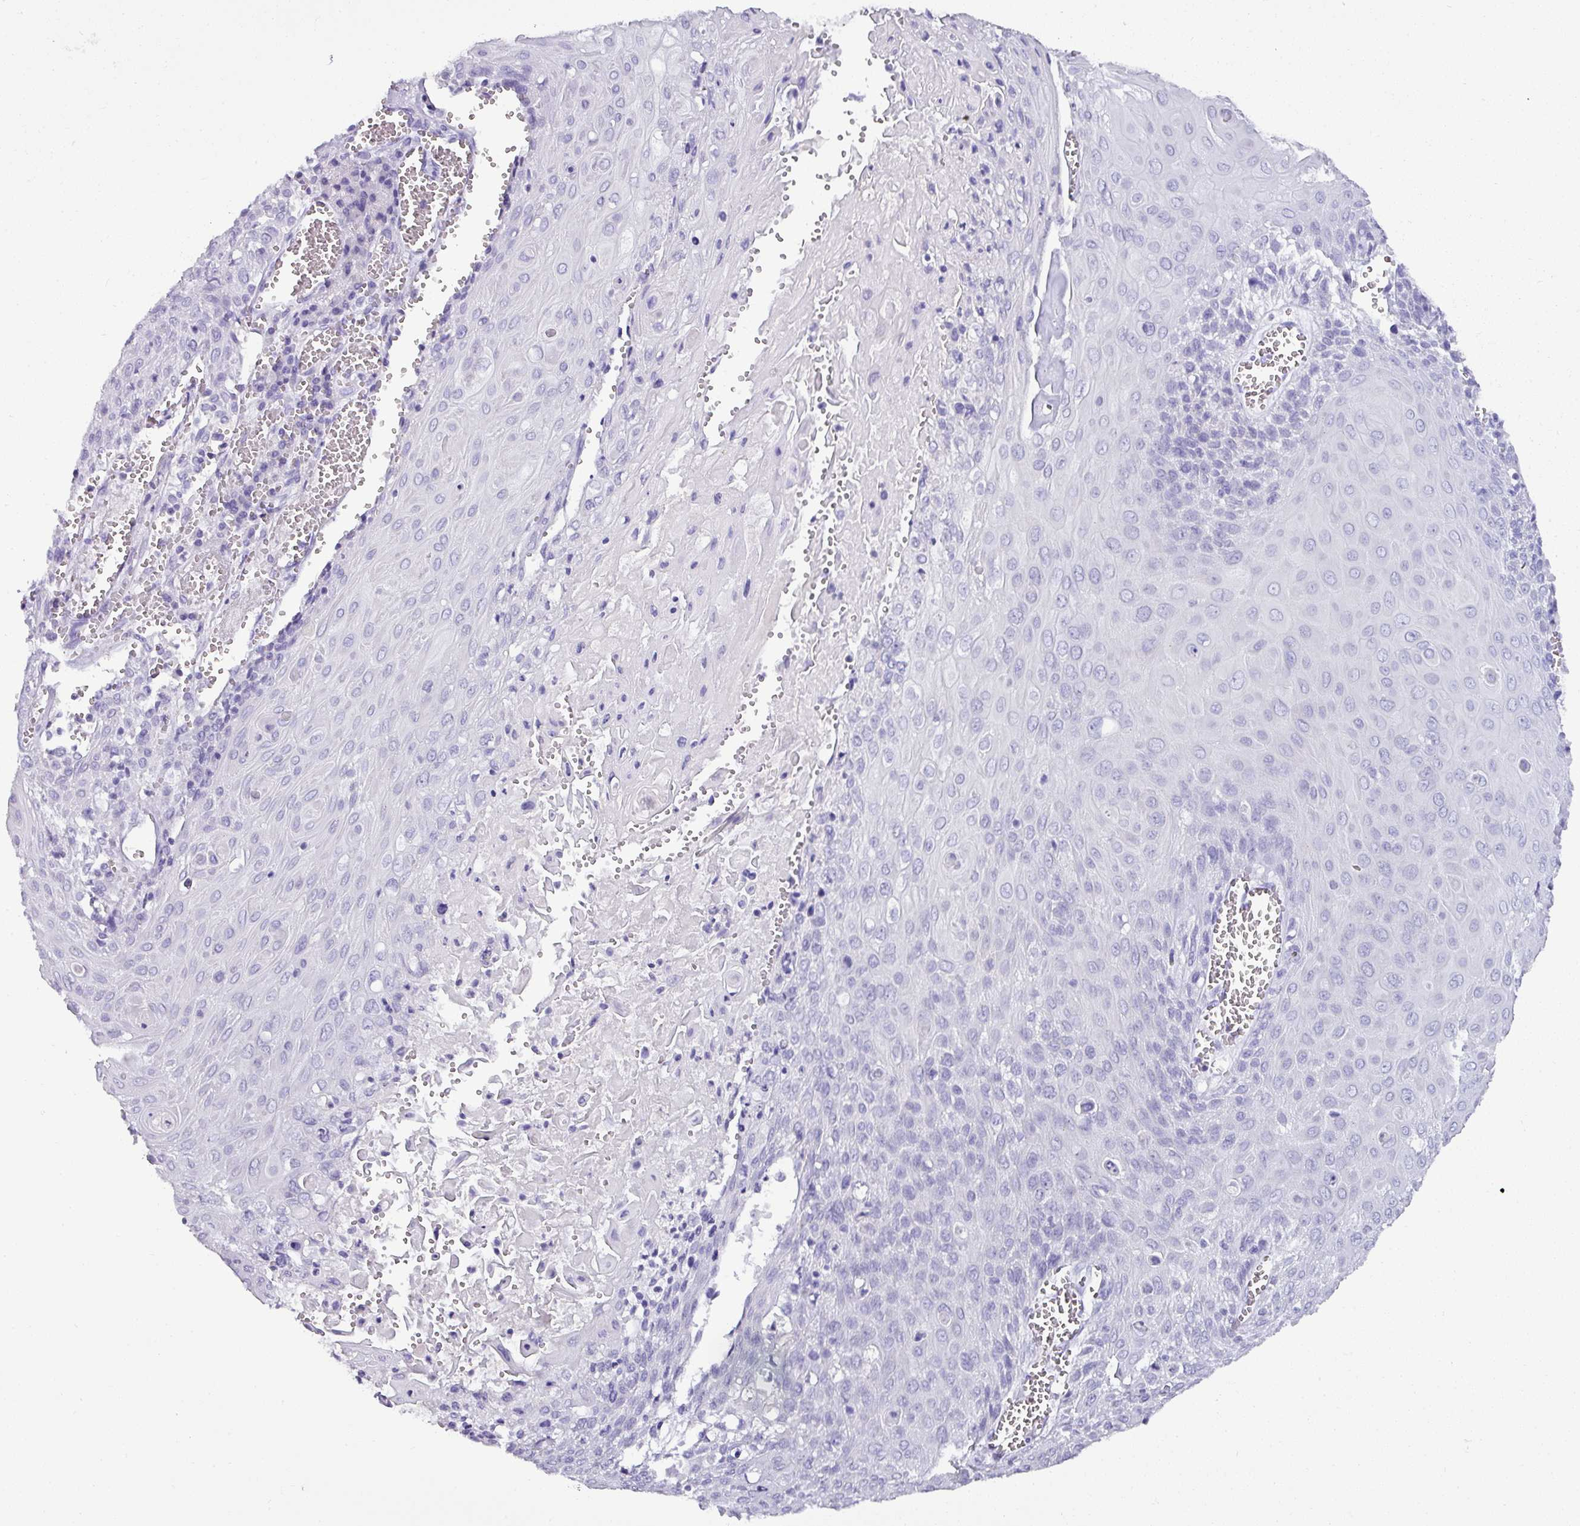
{"staining": {"intensity": "negative", "quantity": "none", "location": "none"}, "tissue": "cervical cancer", "cell_type": "Tumor cells", "image_type": "cancer", "snomed": [{"axis": "morphology", "description": "Squamous cell carcinoma, NOS"}, {"axis": "topography", "description": "Cervix"}], "caption": "High power microscopy micrograph of an IHC image of cervical cancer (squamous cell carcinoma), revealing no significant expression in tumor cells.", "gene": "NAPSA", "patient": {"sex": "female", "age": 39}}